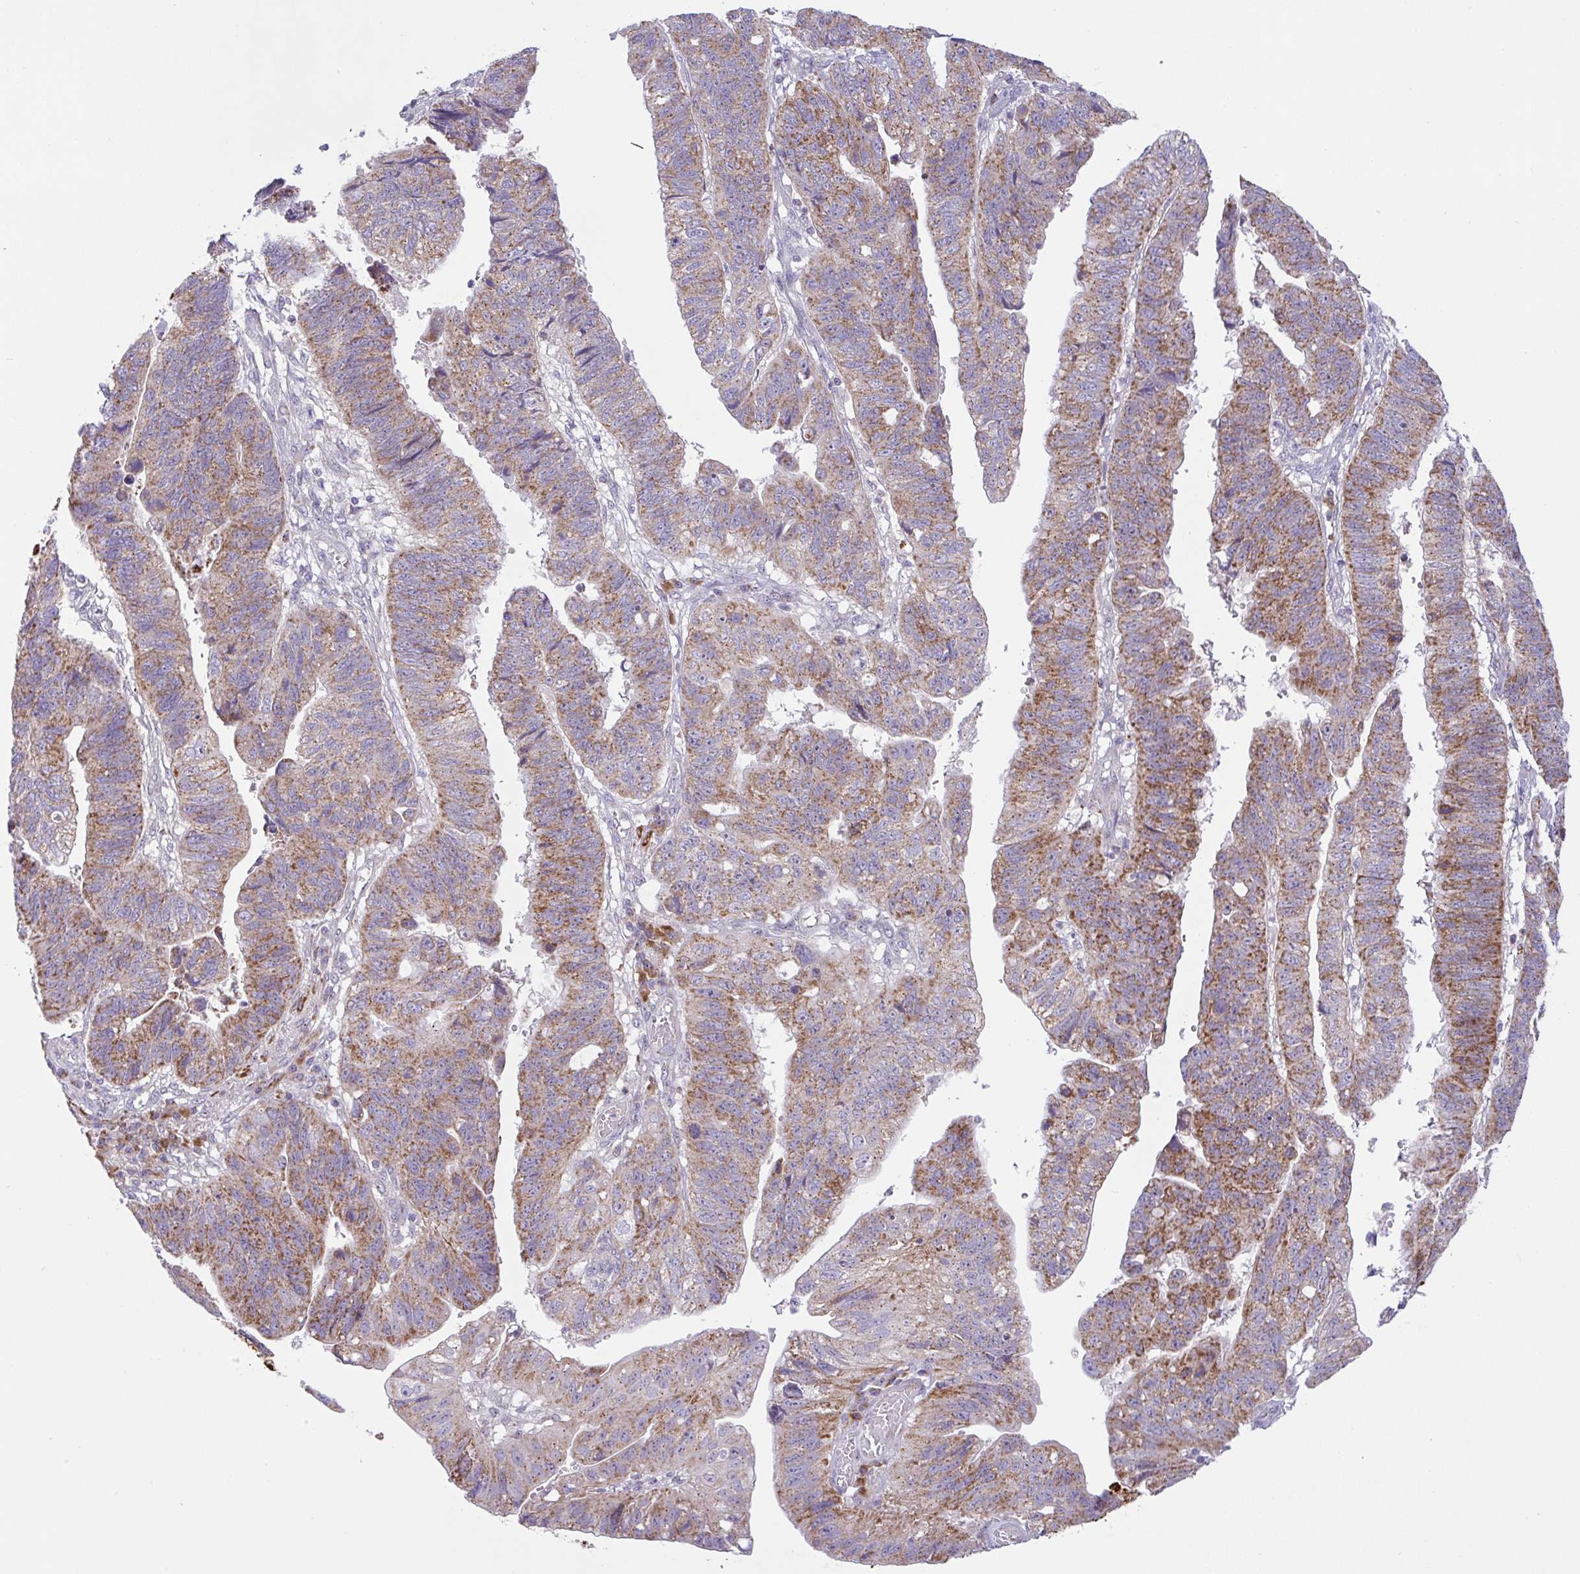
{"staining": {"intensity": "moderate", "quantity": "25%-75%", "location": "cytoplasmic/membranous"}, "tissue": "stomach cancer", "cell_type": "Tumor cells", "image_type": "cancer", "snomed": [{"axis": "morphology", "description": "Adenocarcinoma, NOS"}, {"axis": "topography", "description": "Stomach"}], "caption": "Adenocarcinoma (stomach) was stained to show a protein in brown. There is medium levels of moderate cytoplasmic/membranous staining in approximately 25%-75% of tumor cells.", "gene": "CHDH", "patient": {"sex": "male", "age": 59}}